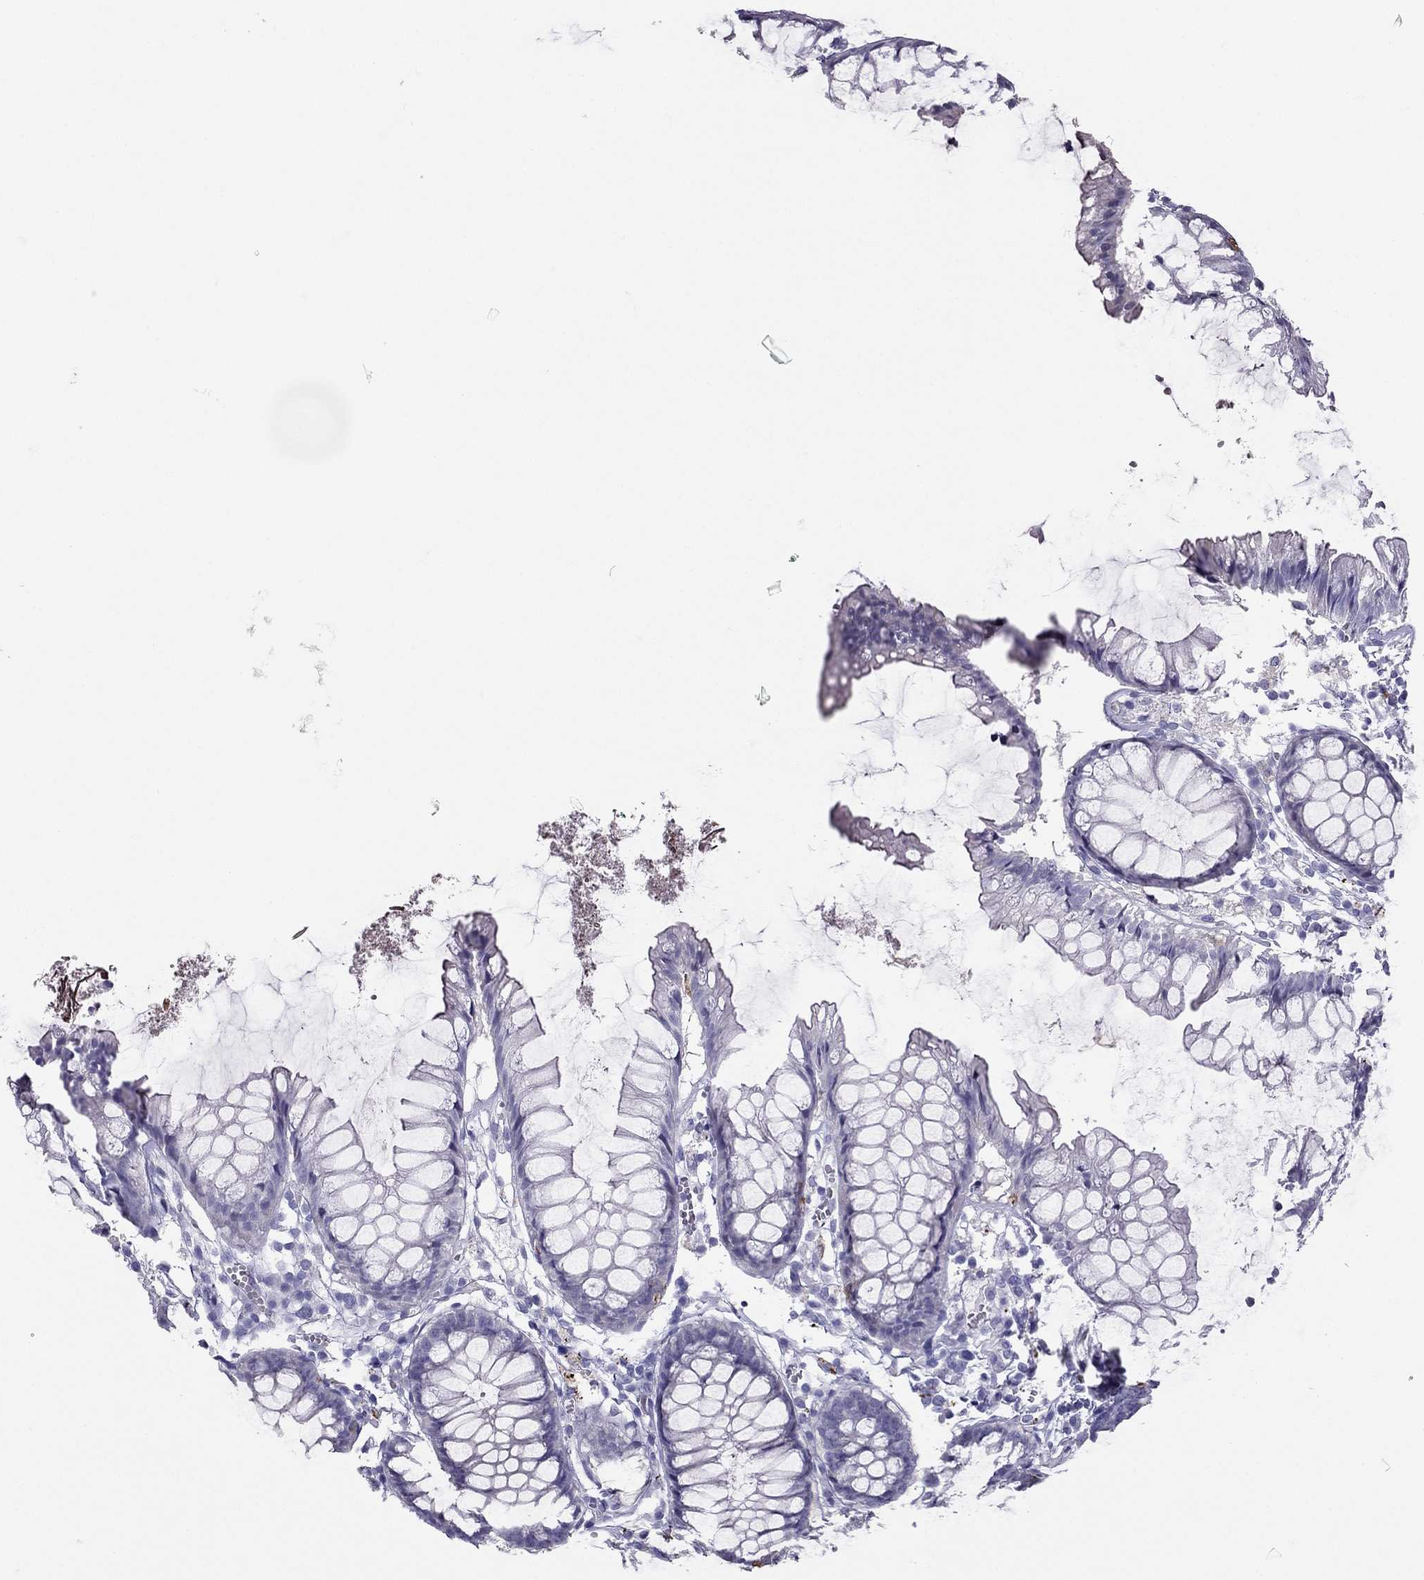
{"staining": {"intensity": "negative", "quantity": "none", "location": "none"}, "tissue": "colon", "cell_type": "Endothelial cells", "image_type": "normal", "snomed": [{"axis": "morphology", "description": "Normal tissue, NOS"}, {"axis": "morphology", "description": "Adenocarcinoma, NOS"}, {"axis": "topography", "description": "Colon"}], "caption": "An IHC micrograph of benign colon is shown. There is no staining in endothelial cells of colon. Nuclei are stained in blue.", "gene": "PDE6A", "patient": {"sex": "male", "age": 65}}